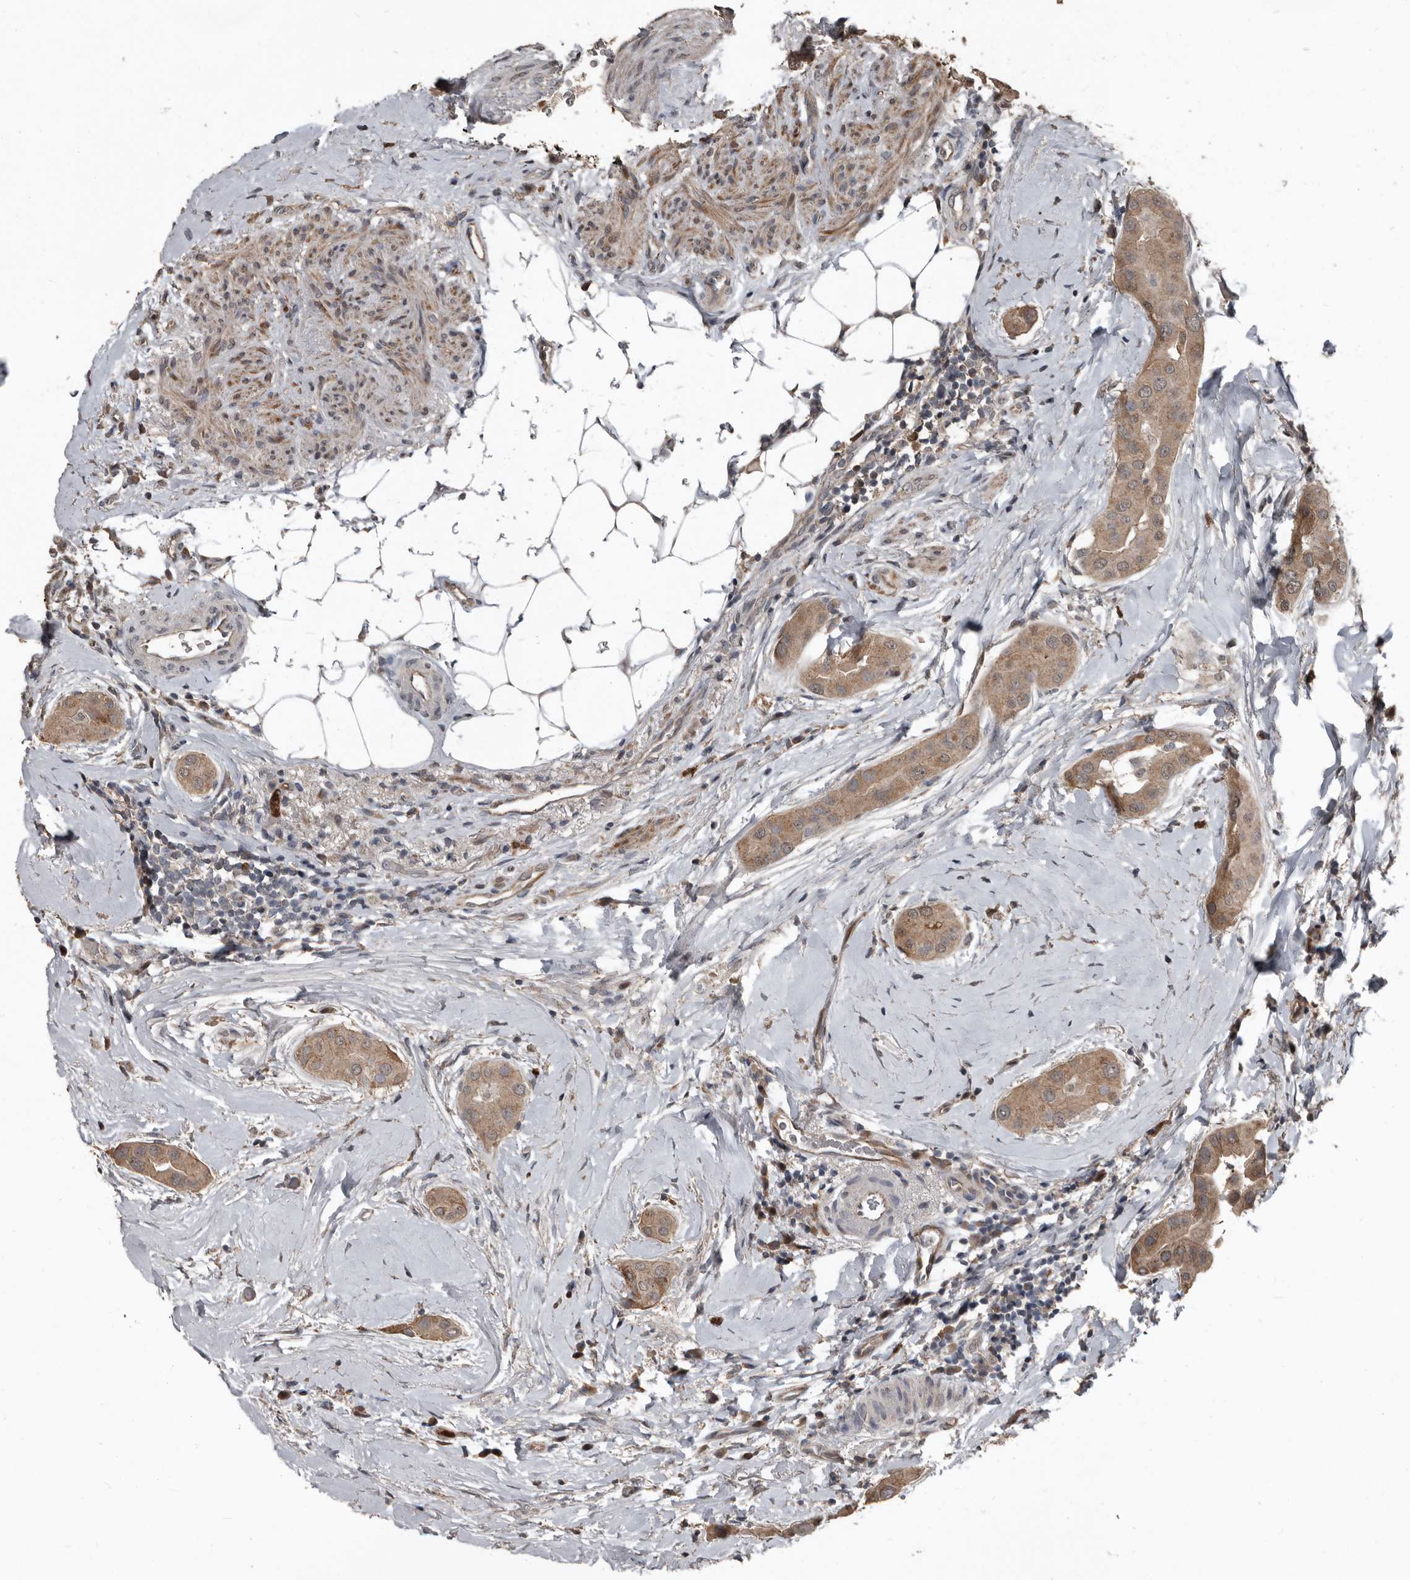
{"staining": {"intensity": "moderate", "quantity": ">75%", "location": "cytoplasmic/membranous"}, "tissue": "thyroid cancer", "cell_type": "Tumor cells", "image_type": "cancer", "snomed": [{"axis": "morphology", "description": "Papillary adenocarcinoma, NOS"}, {"axis": "topography", "description": "Thyroid gland"}], "caption": "Protein staining of papillary adenocarcinoma (thyroid) tissue demonstrates moderate cytoplasmic/membranous positivity in about >75% of tumor cells.", "gene": "FSBP", "patient": {"sex": "male", "age": 33}}